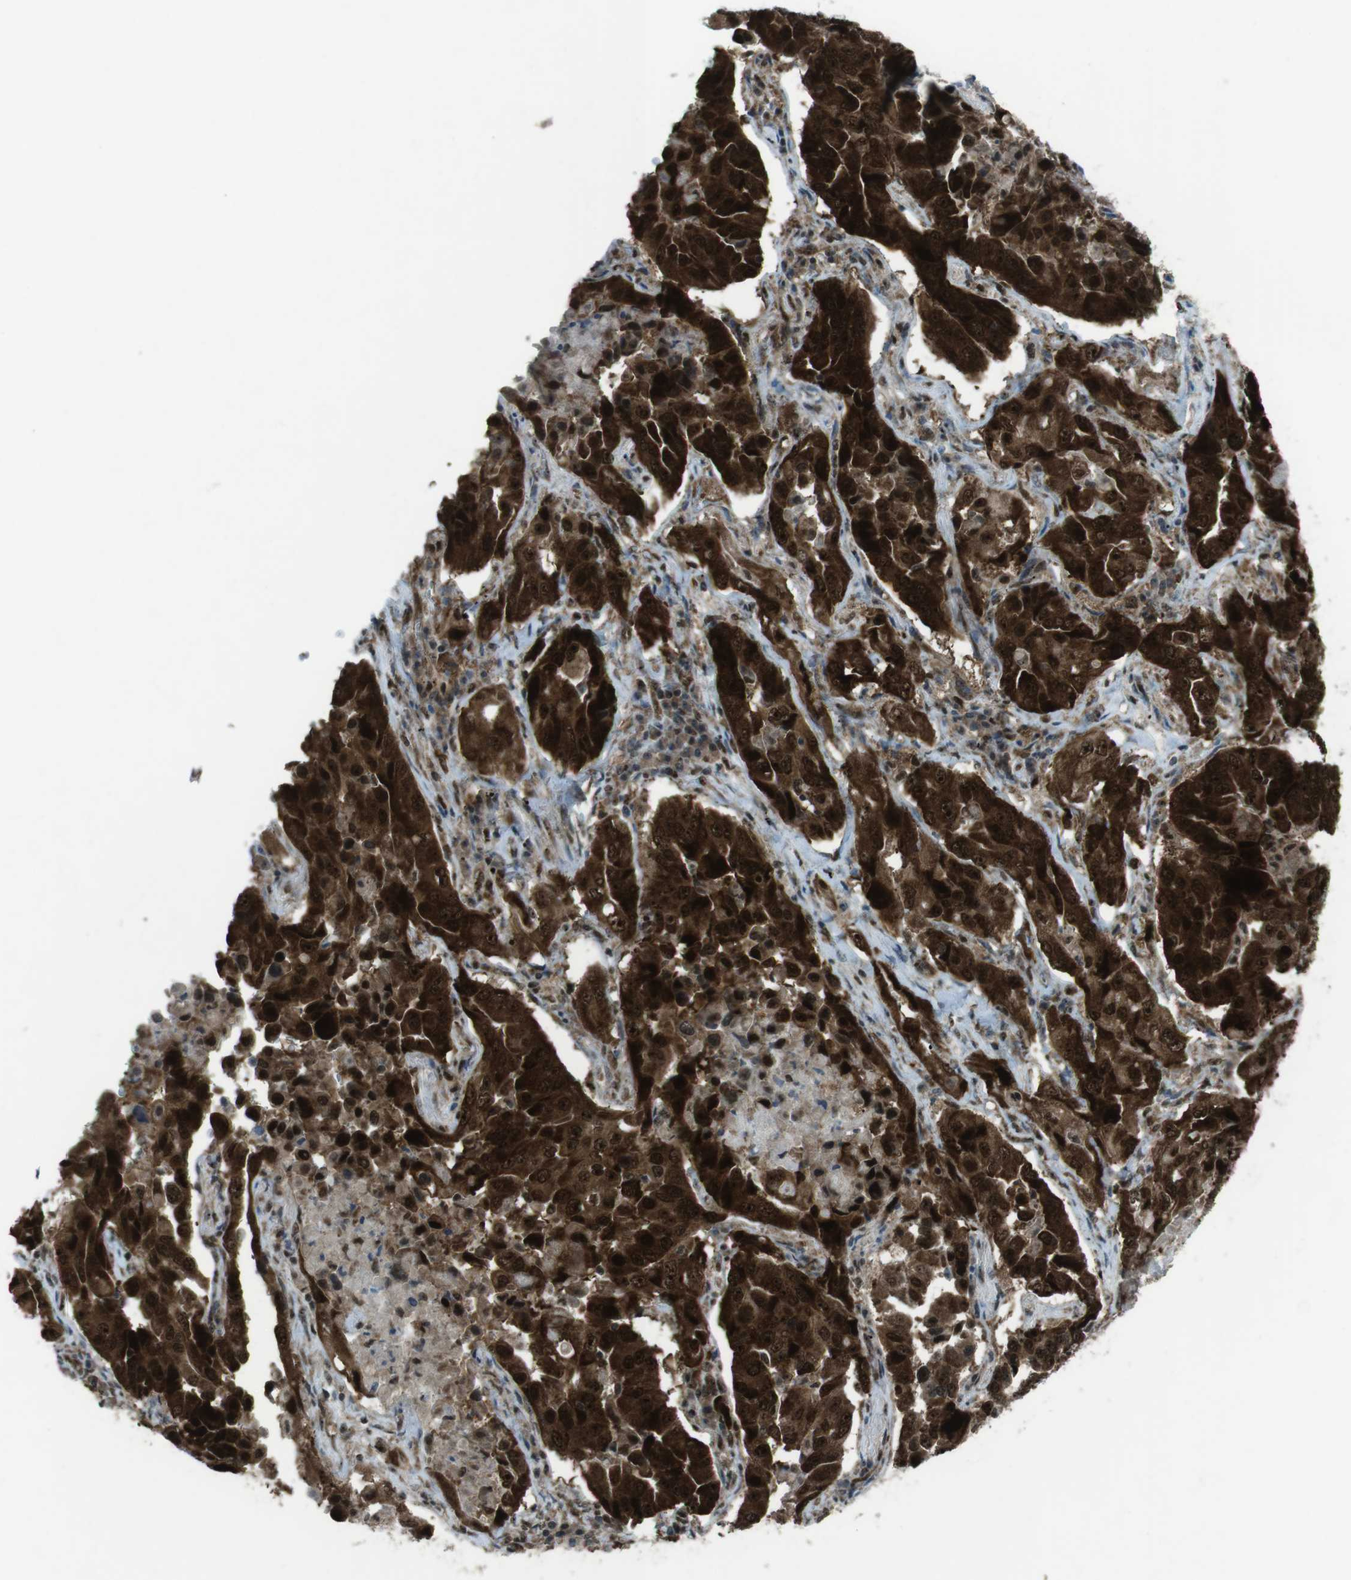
{"staining": {"intensity": "strong", "quantity": ">75%", "location": "cytoplasmic/membranous,nuclear"}, "tissue": "lung cancer", "cell_type": "Tumor cells", "image_type": "cancer", "snomed": [{"axis": "morphology", "description": "Adenocarcinoma, NOS"}, {"axis": "topography", "description": "Lung"}], "caption": "An IHC histopathology image of tumor tissue is shown. Protein staining in brown shows strong cytoplasmic/membranous and nuclear positivity in adenocarcinoma (lung) within tumor cells.", "gene": "CSNK1D", "patient": {"sex": "female", "age": 65}}